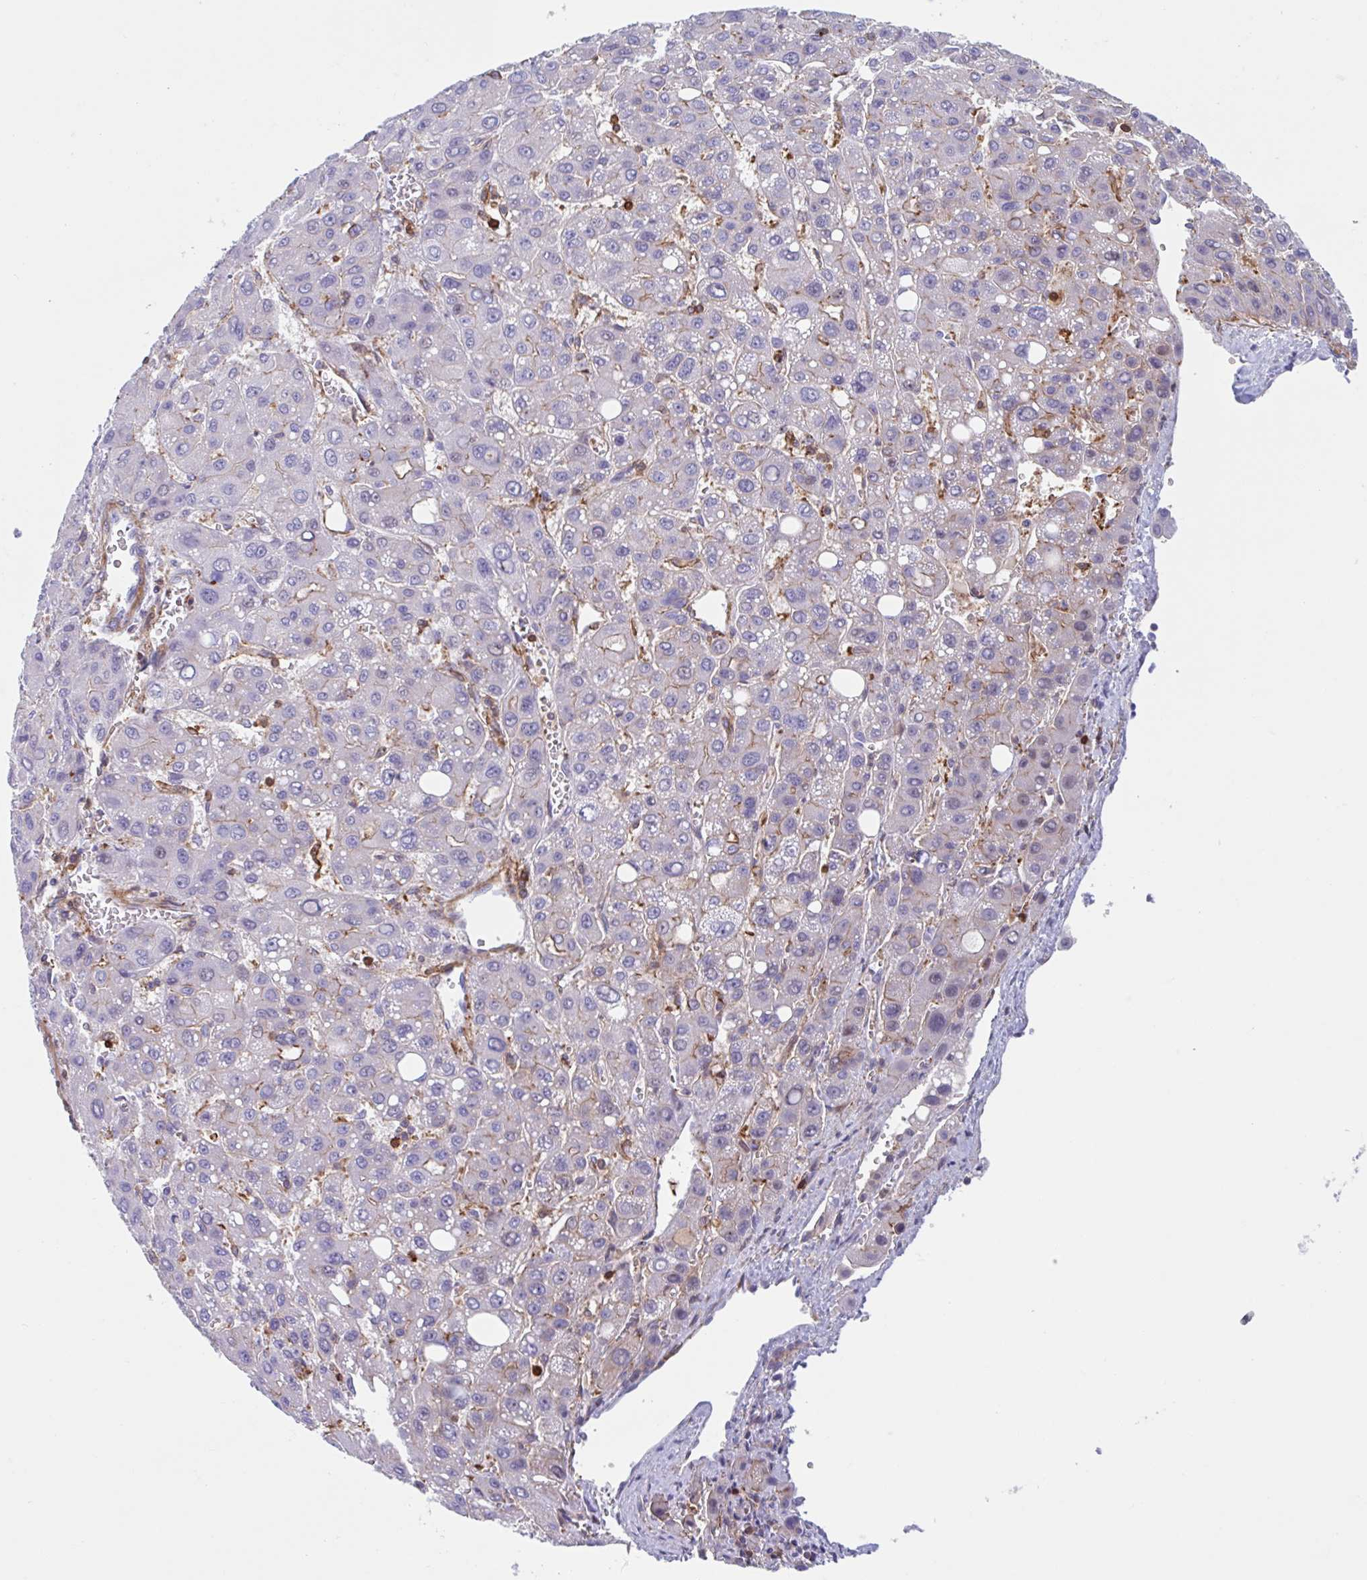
{"staining": {"intensity": "moderate", "quantity": "<25%", "location": "cytoplasmic/membranous"}, "tissue": "liver cancer", "cell_type": "Tumor cells", "image_type": "cancer", "snomed": [{"axis": "morphology", "description": "Carcinoma, Hepatocellular, NOS"}, {"axis": "topography", "description": "Liver"}], "caption": "Protein expression analysis of human hepatocellular carcinoma (liver) reveals moderate cytoplasmic/membranous expression in about <25% of tumor cells. The staining was performed using DAB to visualize the protein expression in brown, while the nuclei were stained in blue with hematoxylin (Magnification: 20x).", "gene": "EFHD1", "patient": {"sex": "male", "age": 55}}